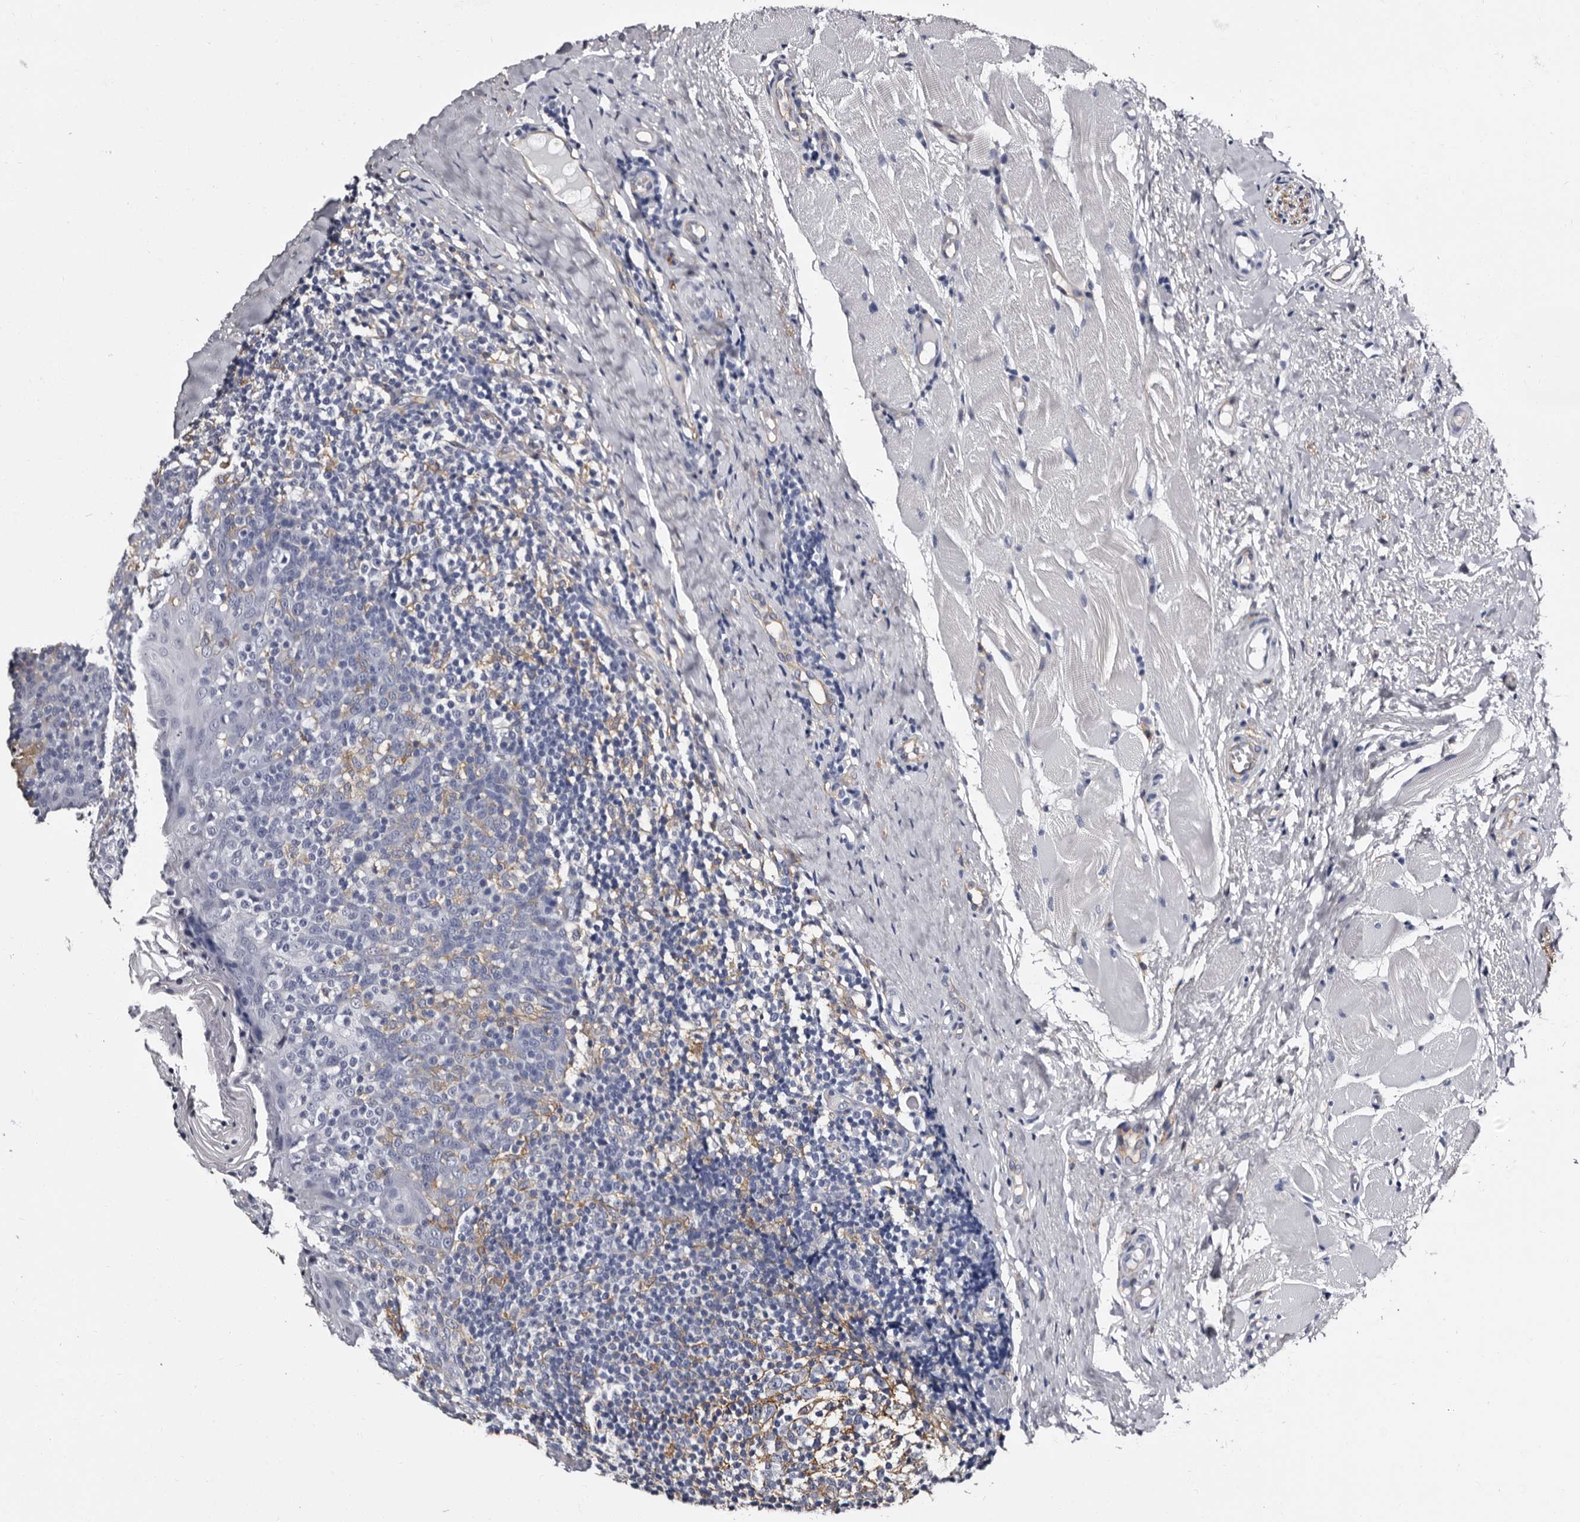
{"staining": {"intensity": "negative", "quantity": "none", "location": "none"}, "tissue": "tonsil", "cell_type": "Germinal center cells", "image_type": "normal", "snomed": [{"axis": "morphology", "description": "Normal tissue, NOS"}, {"axis": "topography", "description": "Tonsil"}], "caption": "IHC image of normal tonsil: human tonsil stained with DAB (3,3'-diaminobenzidine) displays no significant protein positivity in germinal center cells.", "gene": "EPB41L3", "patient": {"sex": "female", "age": 19}}